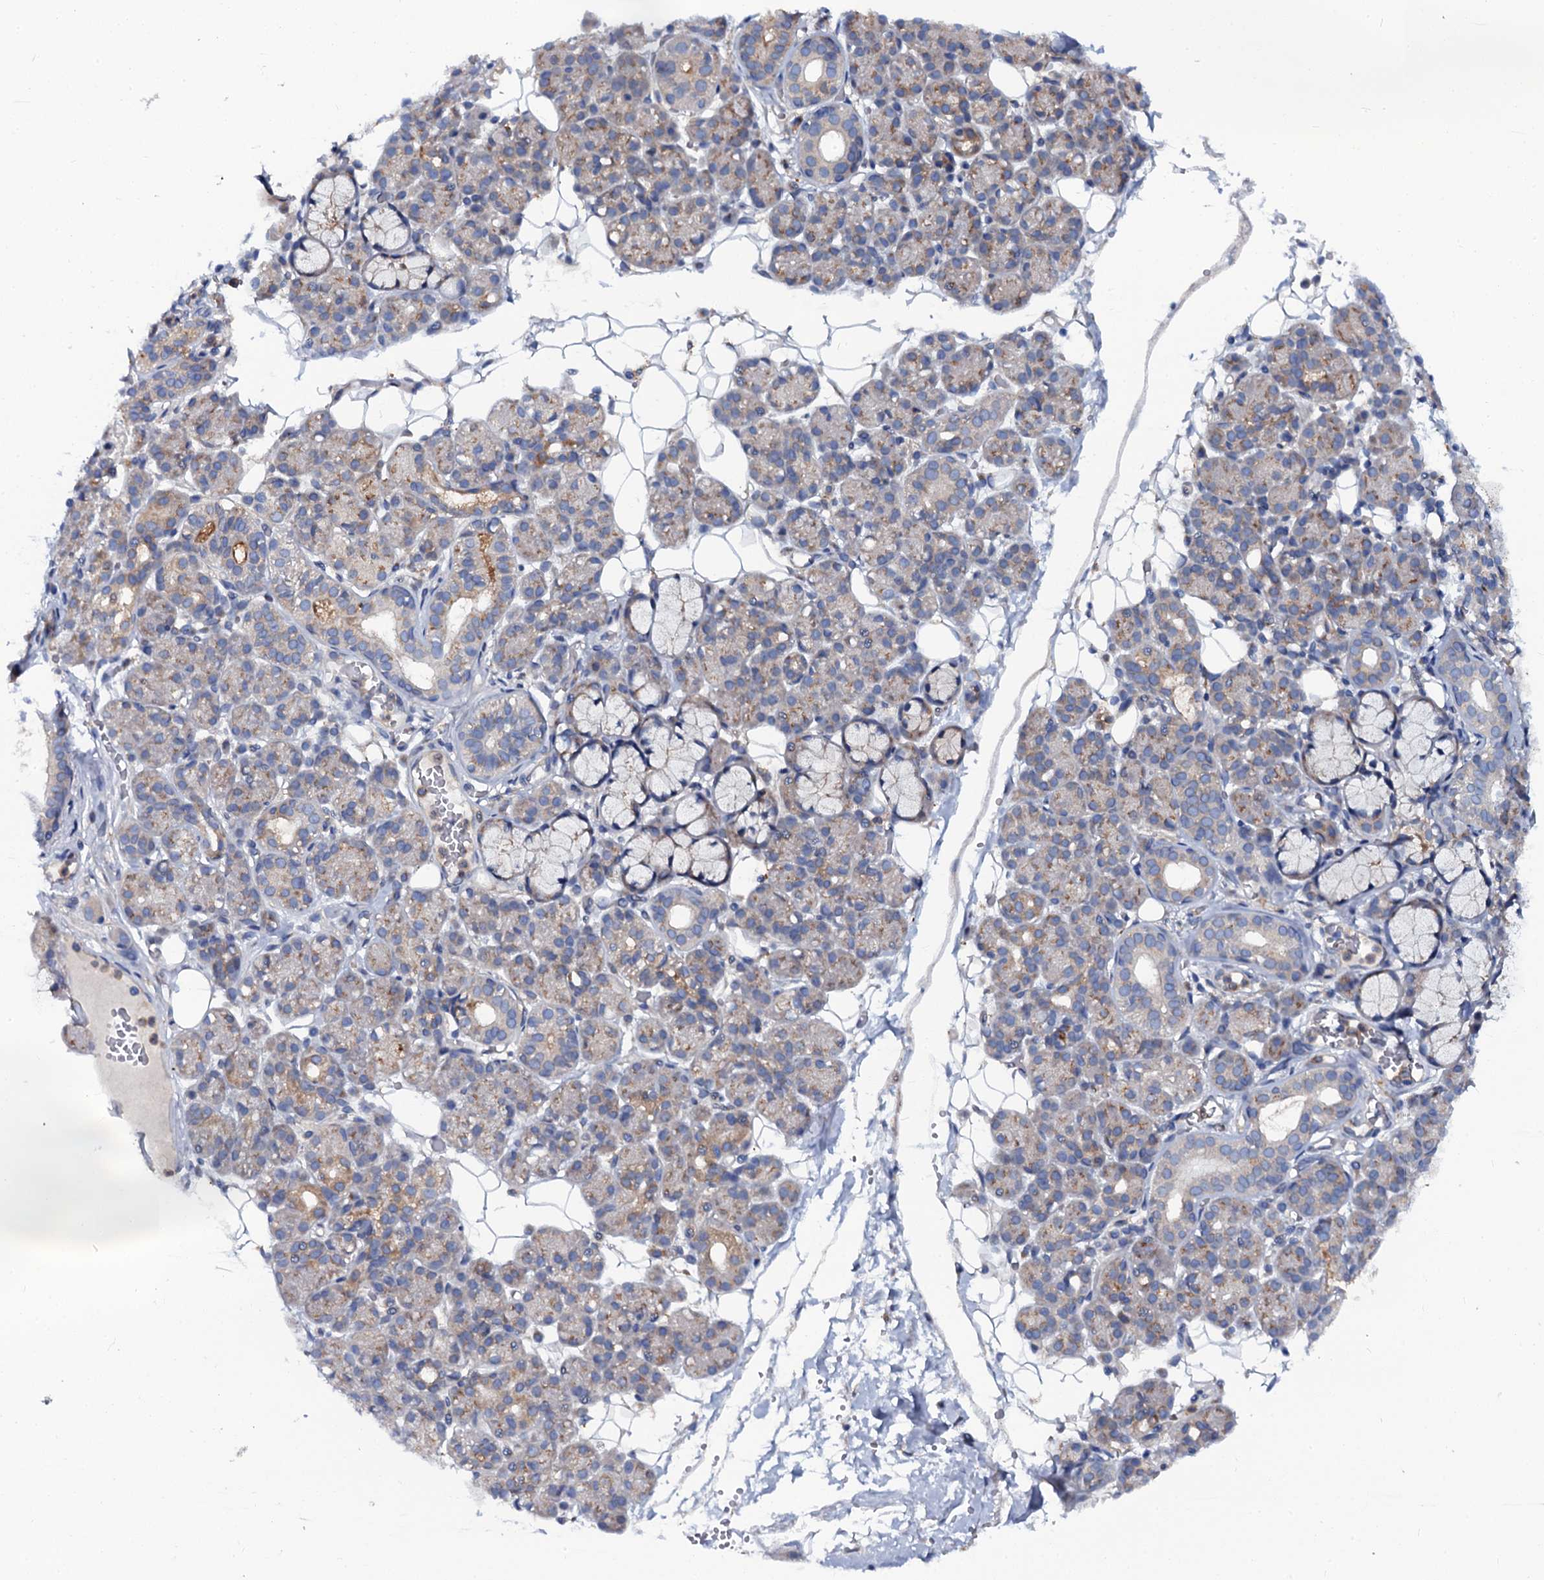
{"staining": {"intensity": "weak", "quantity": "25%-75%", "location": "cytoplasmic/membranous"}, "tissue": "salivary gland", "cell_type": "Glandular cells", "image_type": "normal", "snomed": [{"axis": "morphology", "description": "Normal tissue, NOS"}, {"axis": "topography", "description": "Salivary gland"}], "caption": "A micrograph showing weak cytoplasmic/membranous expression in approximately 25%-75% of glandular cells in normal salivary gland, as visualized by brown immunohistochemical staining.", "gene": "OTOL1", "patient": {"sex": "male", "age": 63}}